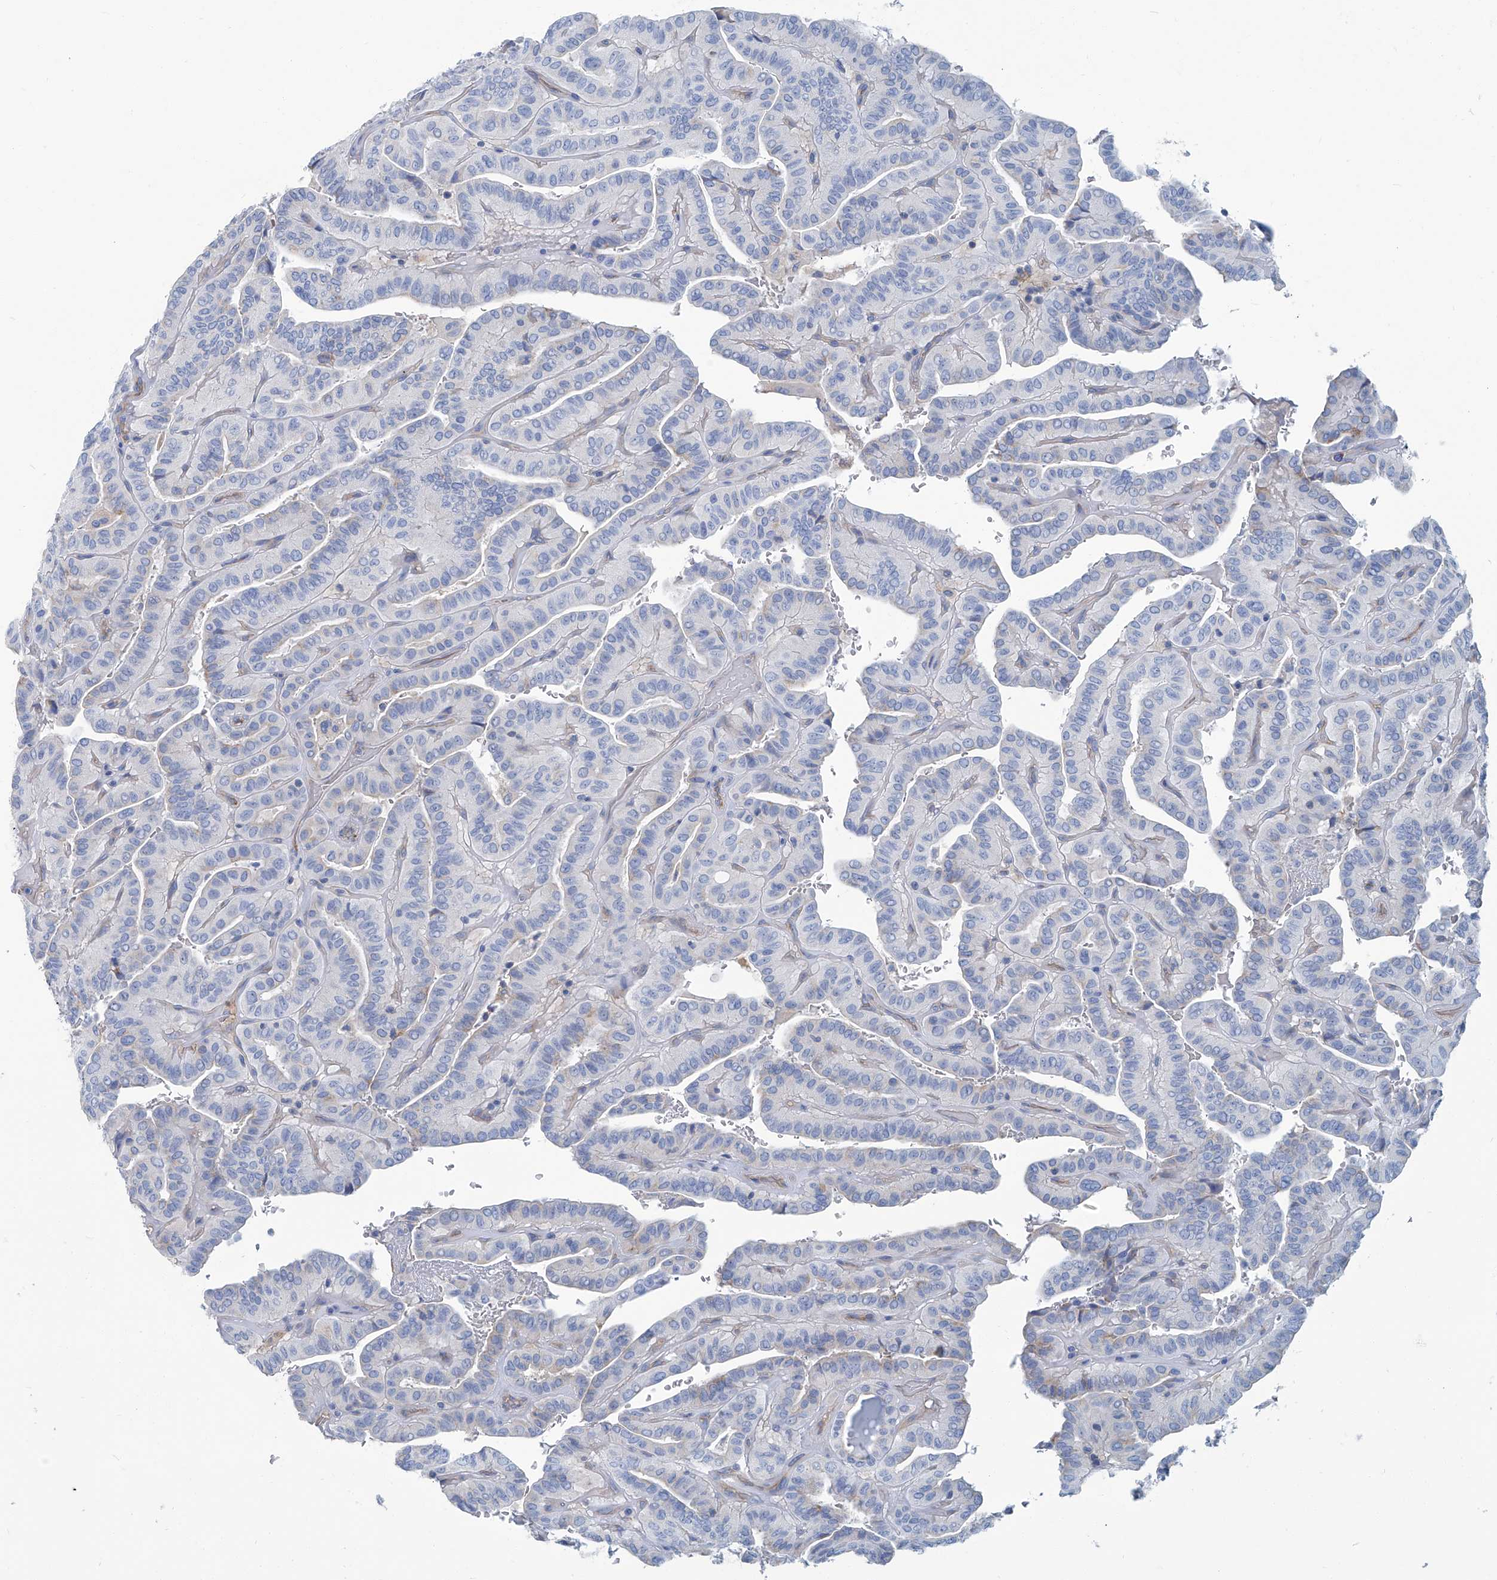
{"staining": {"intensity": "negative", "quantity": "none", "location": "none"}, "tissue": "thyroid cancer", "cell_type": "Tumor cells", "image_type": "cancer", "snomed": [{"axis": "morphology", "description": "Papillary adenocarcinoma, NOS"}, {"axis": "topography", "description": "Thyroid gland"}], "caption": "There is no significant expression in tumor cells of thyroid cancer (papillary adenocarcinoma).", "gene": "PFKL", "patient": {"sex": "male", "age": 77}}